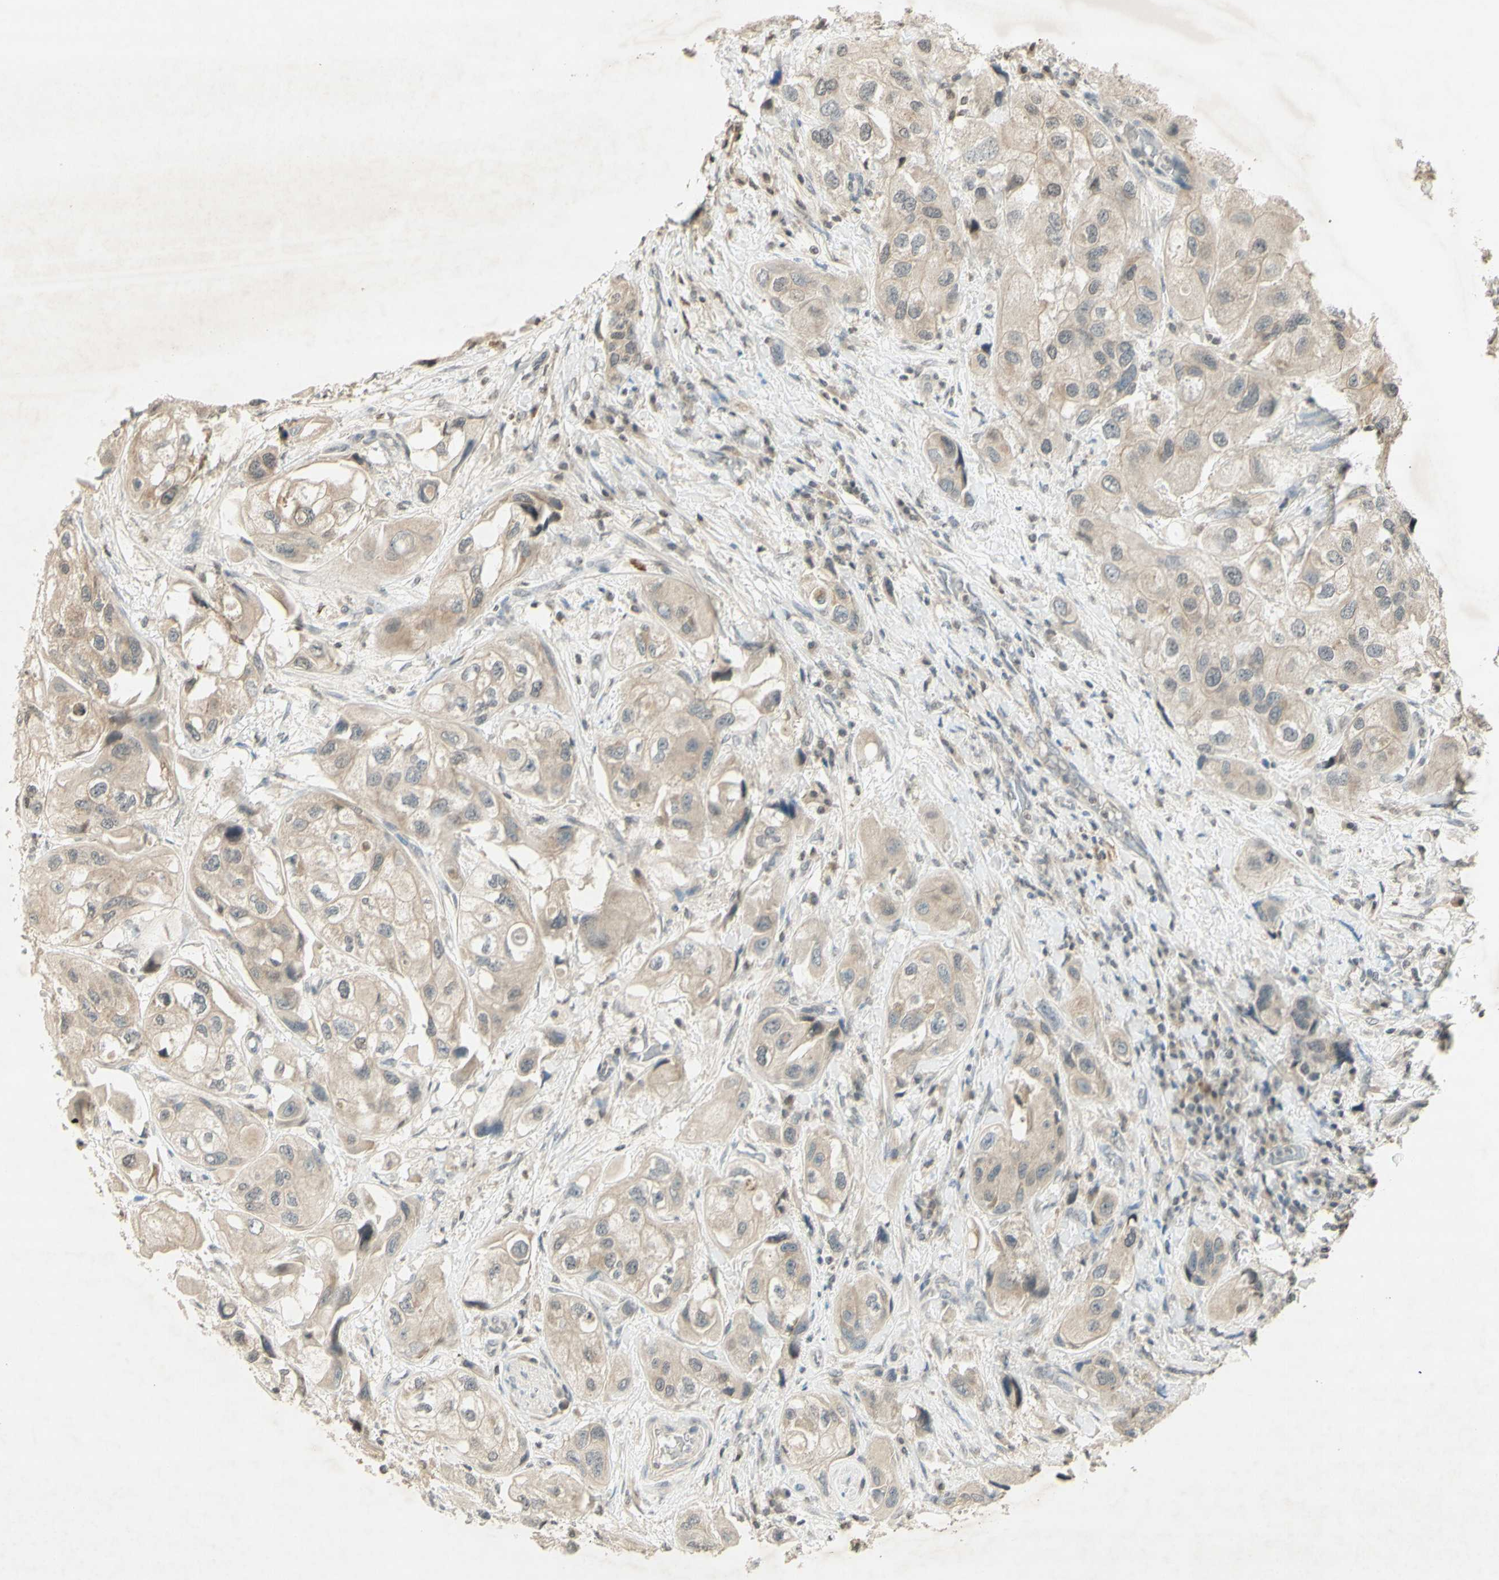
{"staining": {"intensity": "weak", "quantity": ">75%", "location": "cytoplasmic/membranous"}, "tissue": "urothelial cancer", "cell_type": "Tumor cells", "image_type": "cancer", "snomed": [{"axis": "morphology", "description": "Urothelial carcinoma, High grade"}, {"axis": "topography", "description": "Urinary bladder"}], "caption": "Brown immunohistochemical staining in urothelial cancer reveals weak cytoplasmic/membranous expression in approximately >75% of tumor cells. (brown staining indicates protein expression, while blue staining denotes nuclei).", "gene": "GLI1", "patient": {"sex": "female", "age": 64}}